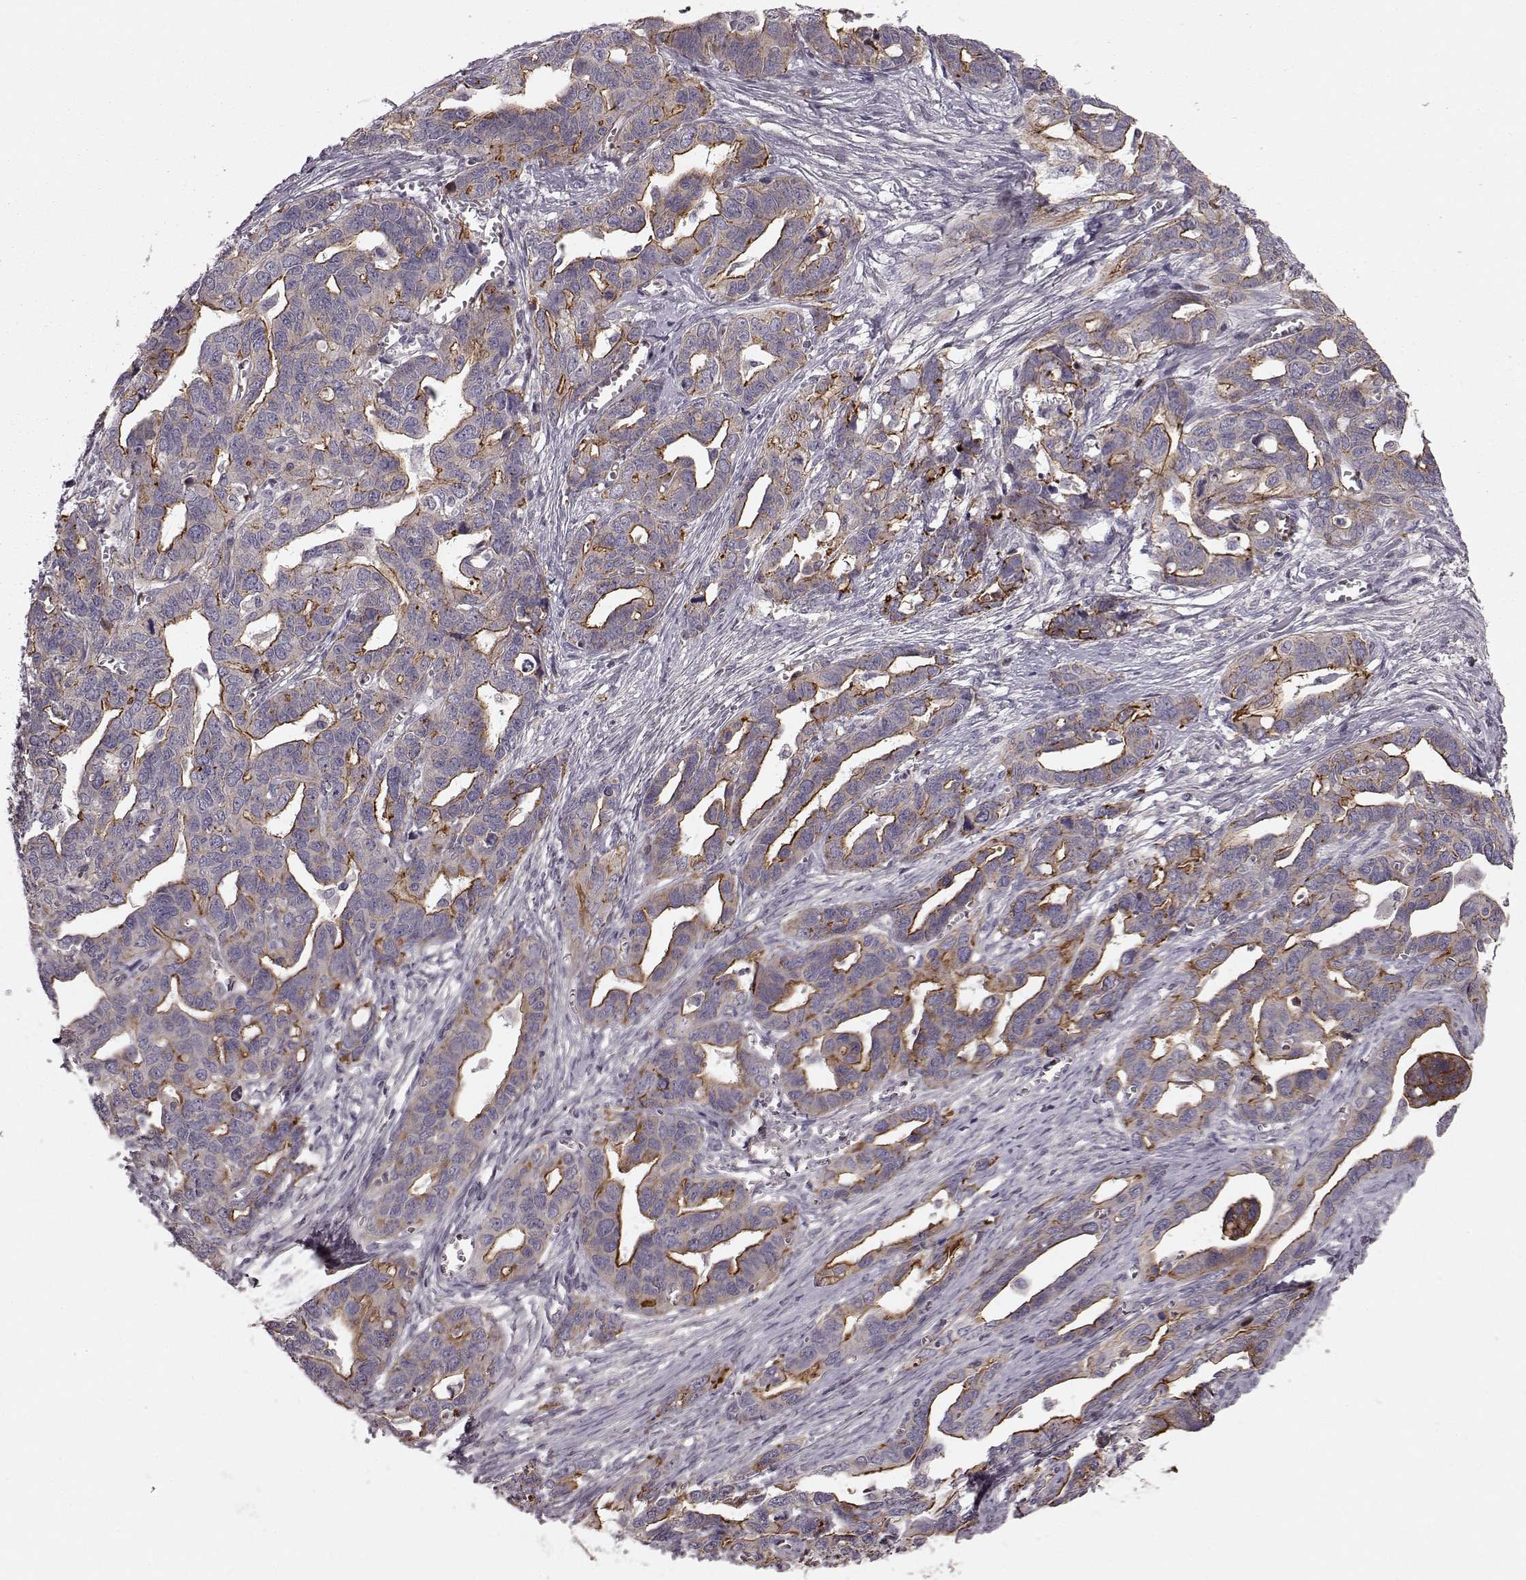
{"staining": {"intensity": "strong", "quantity": "25%-75%", "location": "cytoplasmic/membranous"}, "tissue": "ovarian cancer", "cell_type": "Tumor cells", "image_type": "cancer", "snomed": [{"axis": "morphology", "description": "Cystadenocarcinoma, serous, NOS"}, {"axis": "topography", "description": "Ovary"}], "caption": "Immunohistochemistry (IHC) histopathology image of neoplastic tissue: ovarian serous cystadenocarcinoma stained using immunohistochemistry reveals high levels of strong protein expression localized specifically in the cytoplasmic/membranous of tumor cells, appearing as a cytoplasmic/membranous brown color.", "gene": "SLC22A18", "patient": {"sex": "female", "age": 69}}